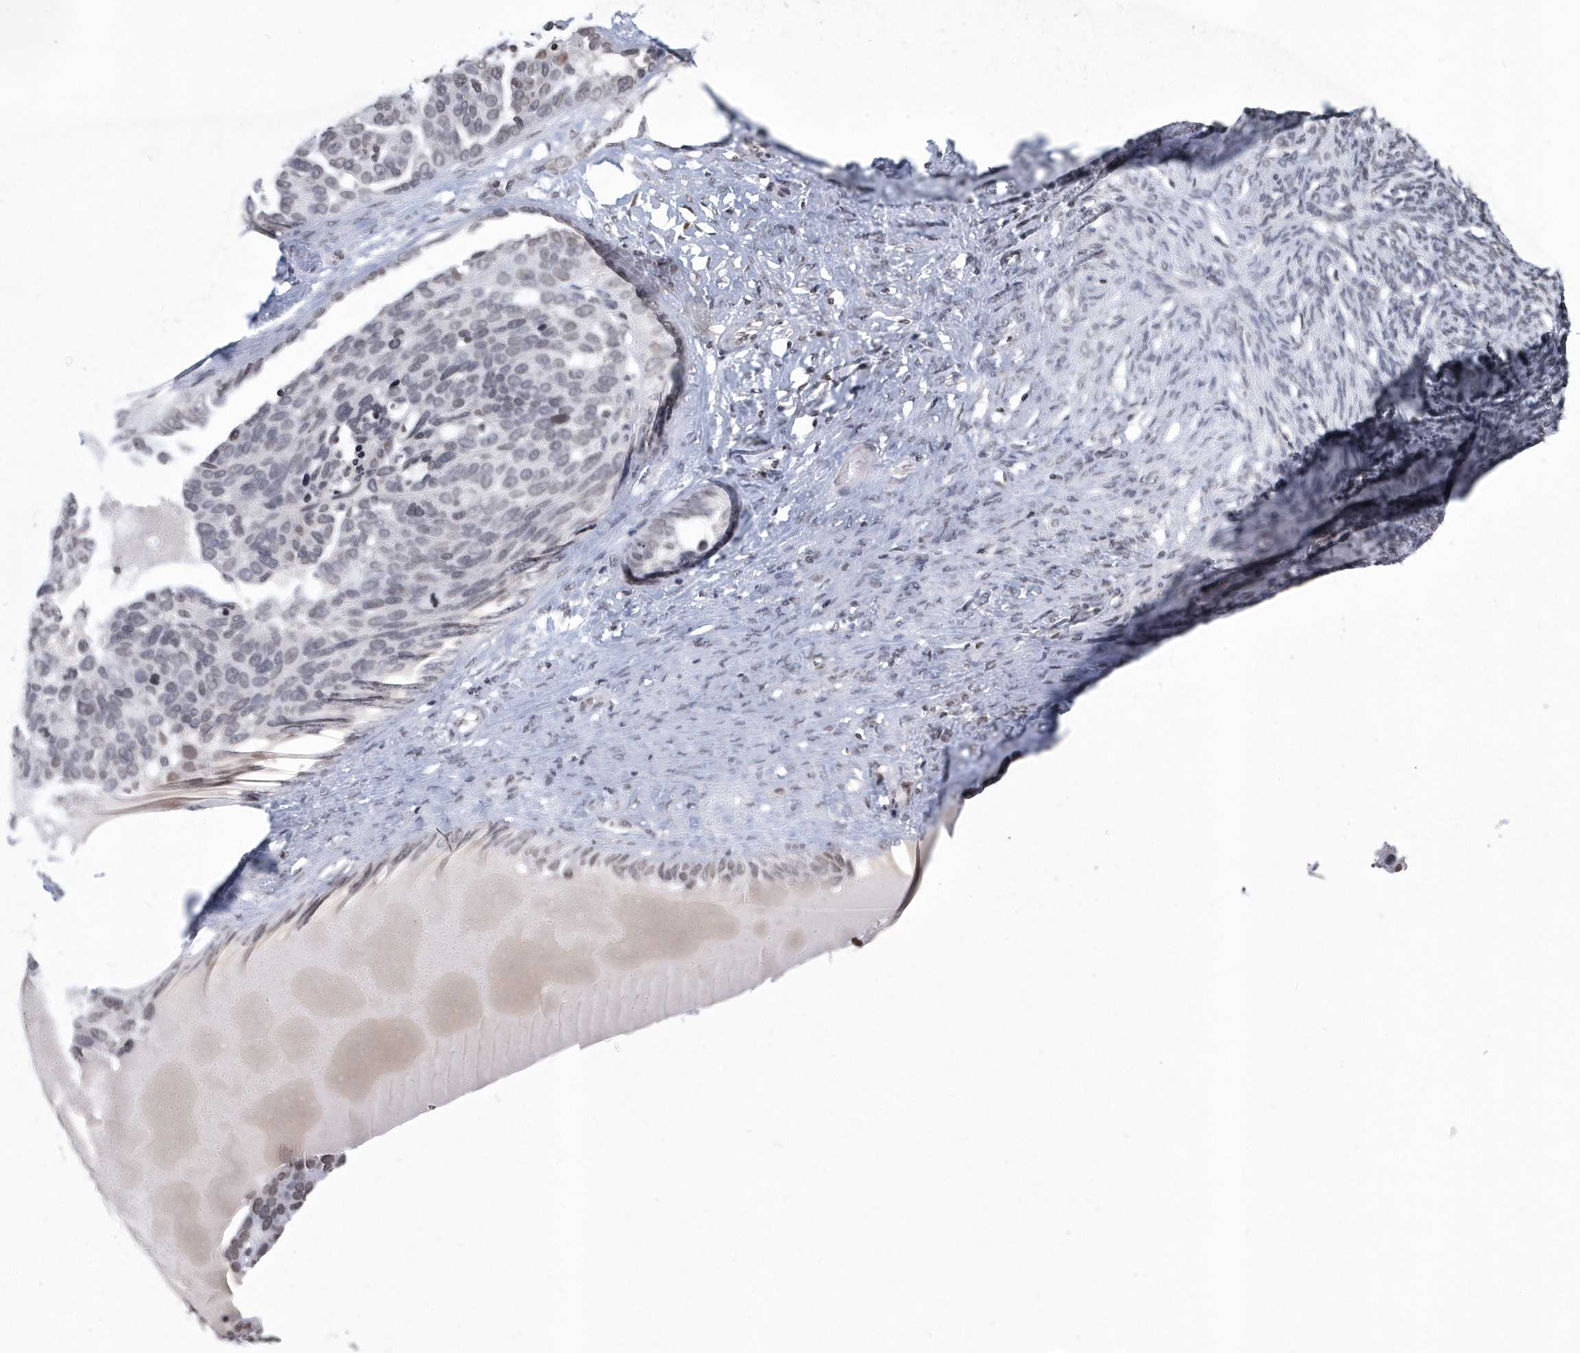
{"staining": {"intensity": "negative", "quantity": "none", "location": "none"}, "tissue": "ovarian cancer", "cell_type": "Tumor cells", "image_type": "cancer", "snomed": [{"axis": "morphology", "description": "Cystadenocarcinoma, serous, NOS"}, {"axis": "topography", "description": "Ovary"}], "caption": "Serous cystadenocarcinoma (ovarian) was stained to show a protein in brown. There is no significant expression in tumor cells.", "gene": "VWA5B2", "patient": {"sex": "female", "age": 44}}